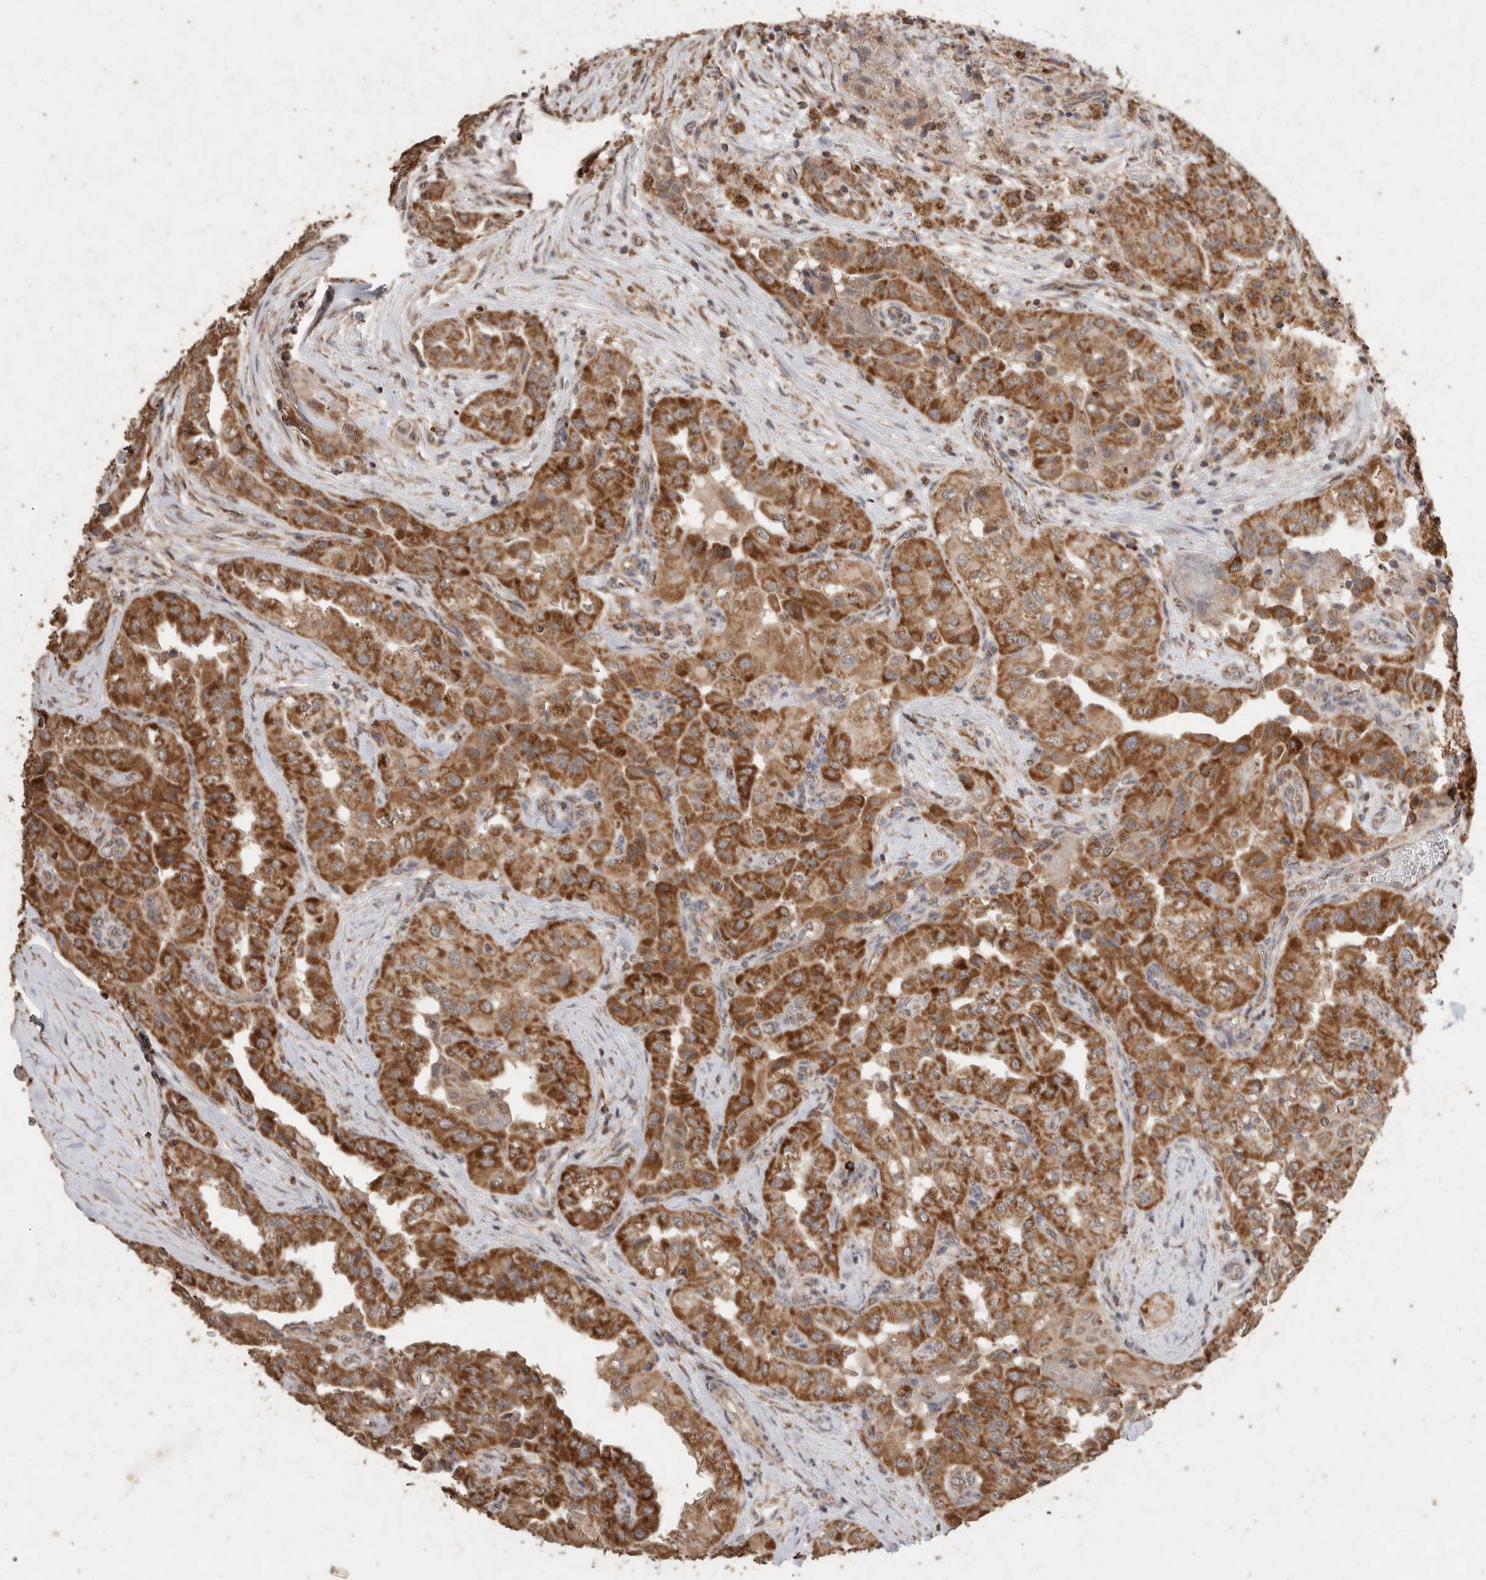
{"staining": {"intensity": "strong", "quantity": ">75%", "location": "cytoplasmic/membranous"}, "tissue": "thyroid cancer", "cell_type": "Tumor cells", "image_type": "cancer", "snomed": [{"axis": "morphology", "description": "Papillary adenocarcinoma, NOS"}, {"axis": "topography", "description": "Thyroid gland"}], "caption": "The photomicrograph shows staining of thyroid papillary adenocarcinoma, revealing strong cytoplasmic/membranous protein staining (brown color) within tumor cells.", "gene": "ACADM", "patient": {"sex": "female", "age": 59}}